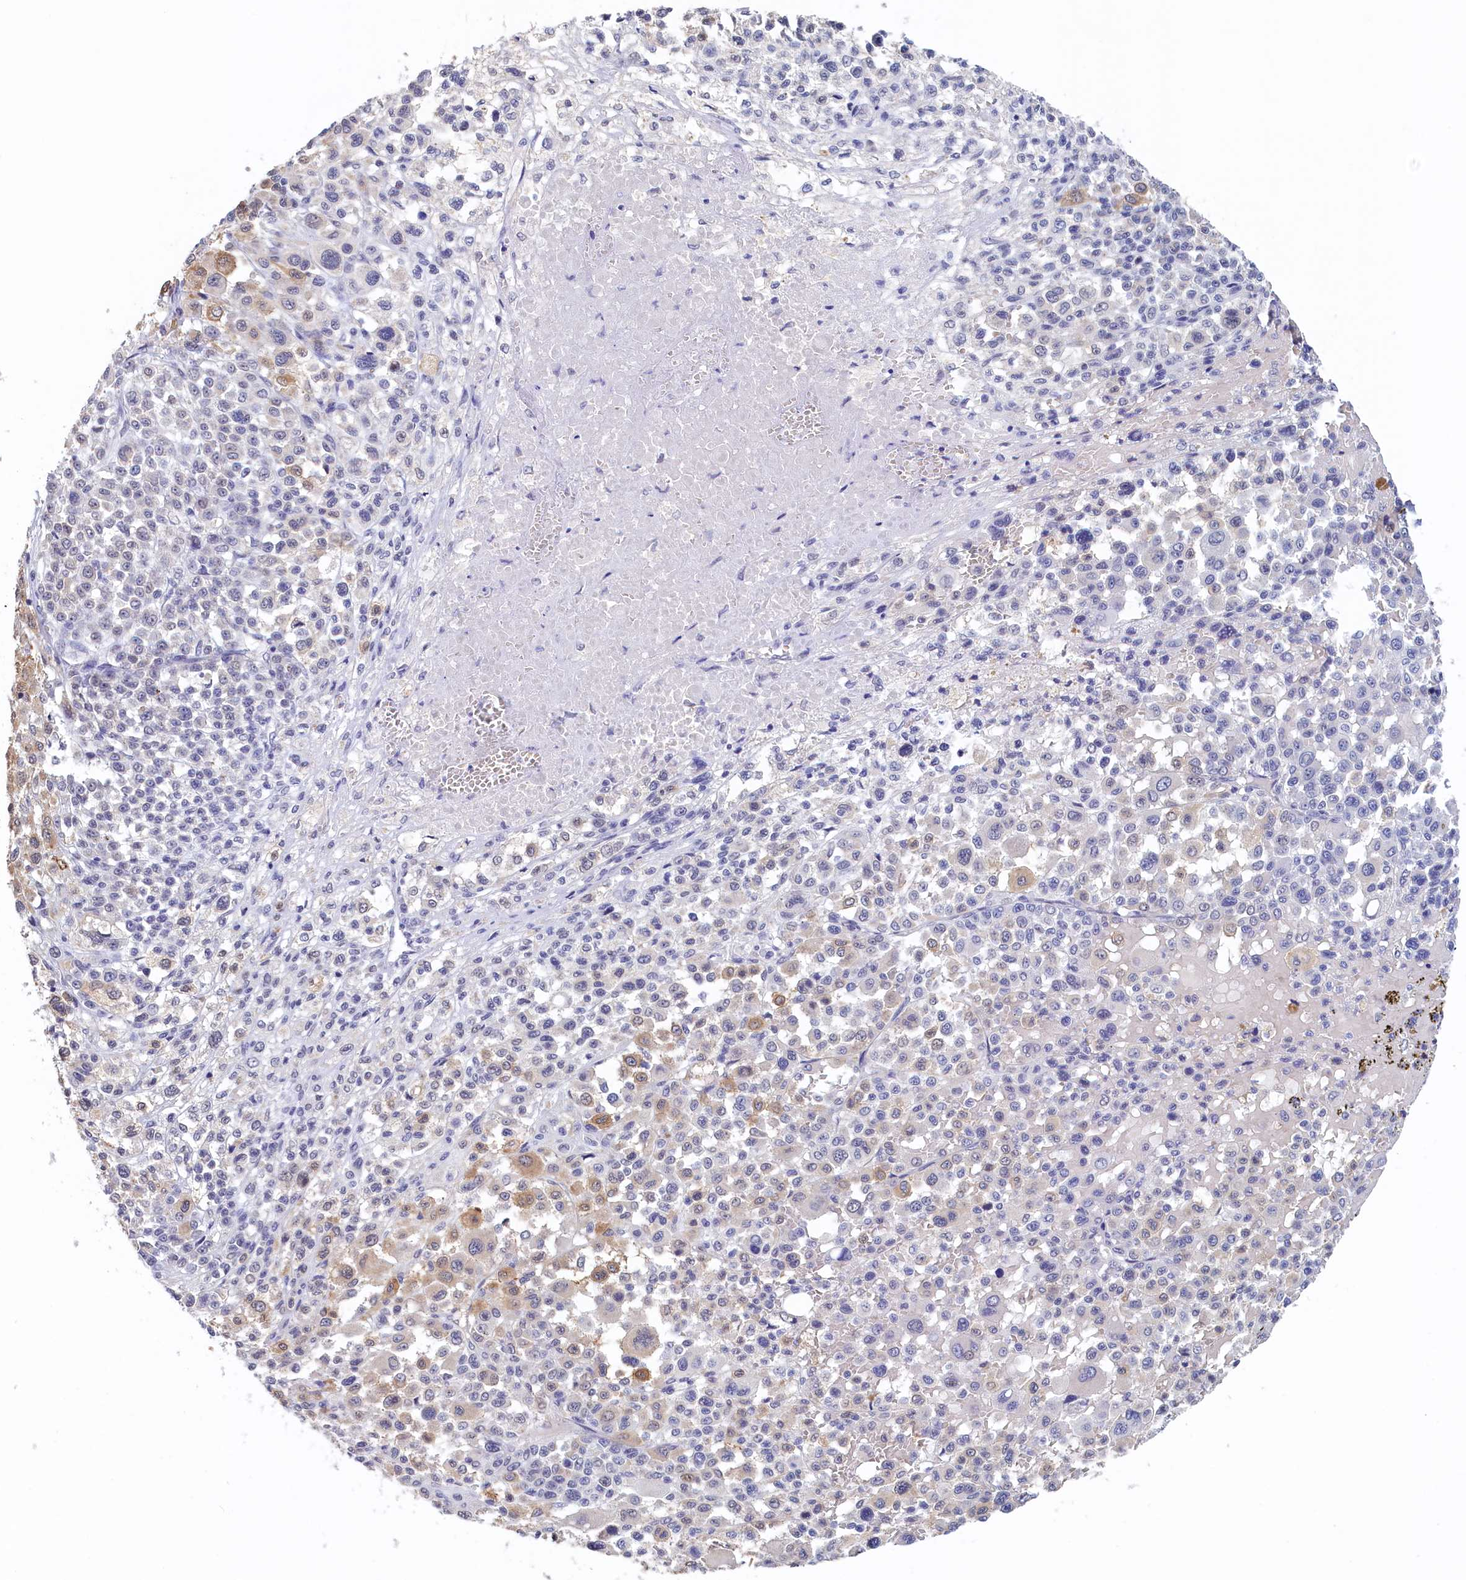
{"staining": {"intensity": "weak", "quantity": "25%-75%", "location": "cytoplasmic/membranous"}, "tissue": "melanoma", "cell_type": "Tumor cells", "image_type": "cancer", "snomed": [{"axis": "morphology", "description": "Malignant melanoma, Metastatic site"}, {"axis": "topography", "description": "Skin"}], "caption": "Malignant melanoma (metastatic site) stained for a protein (brown) exhibits weak cytoplasmic/membranous positive positivity in about 25%-75% of tumor cells.", "gene": "MOSPD3", "patient": {"sex": "female", "age": 74}}